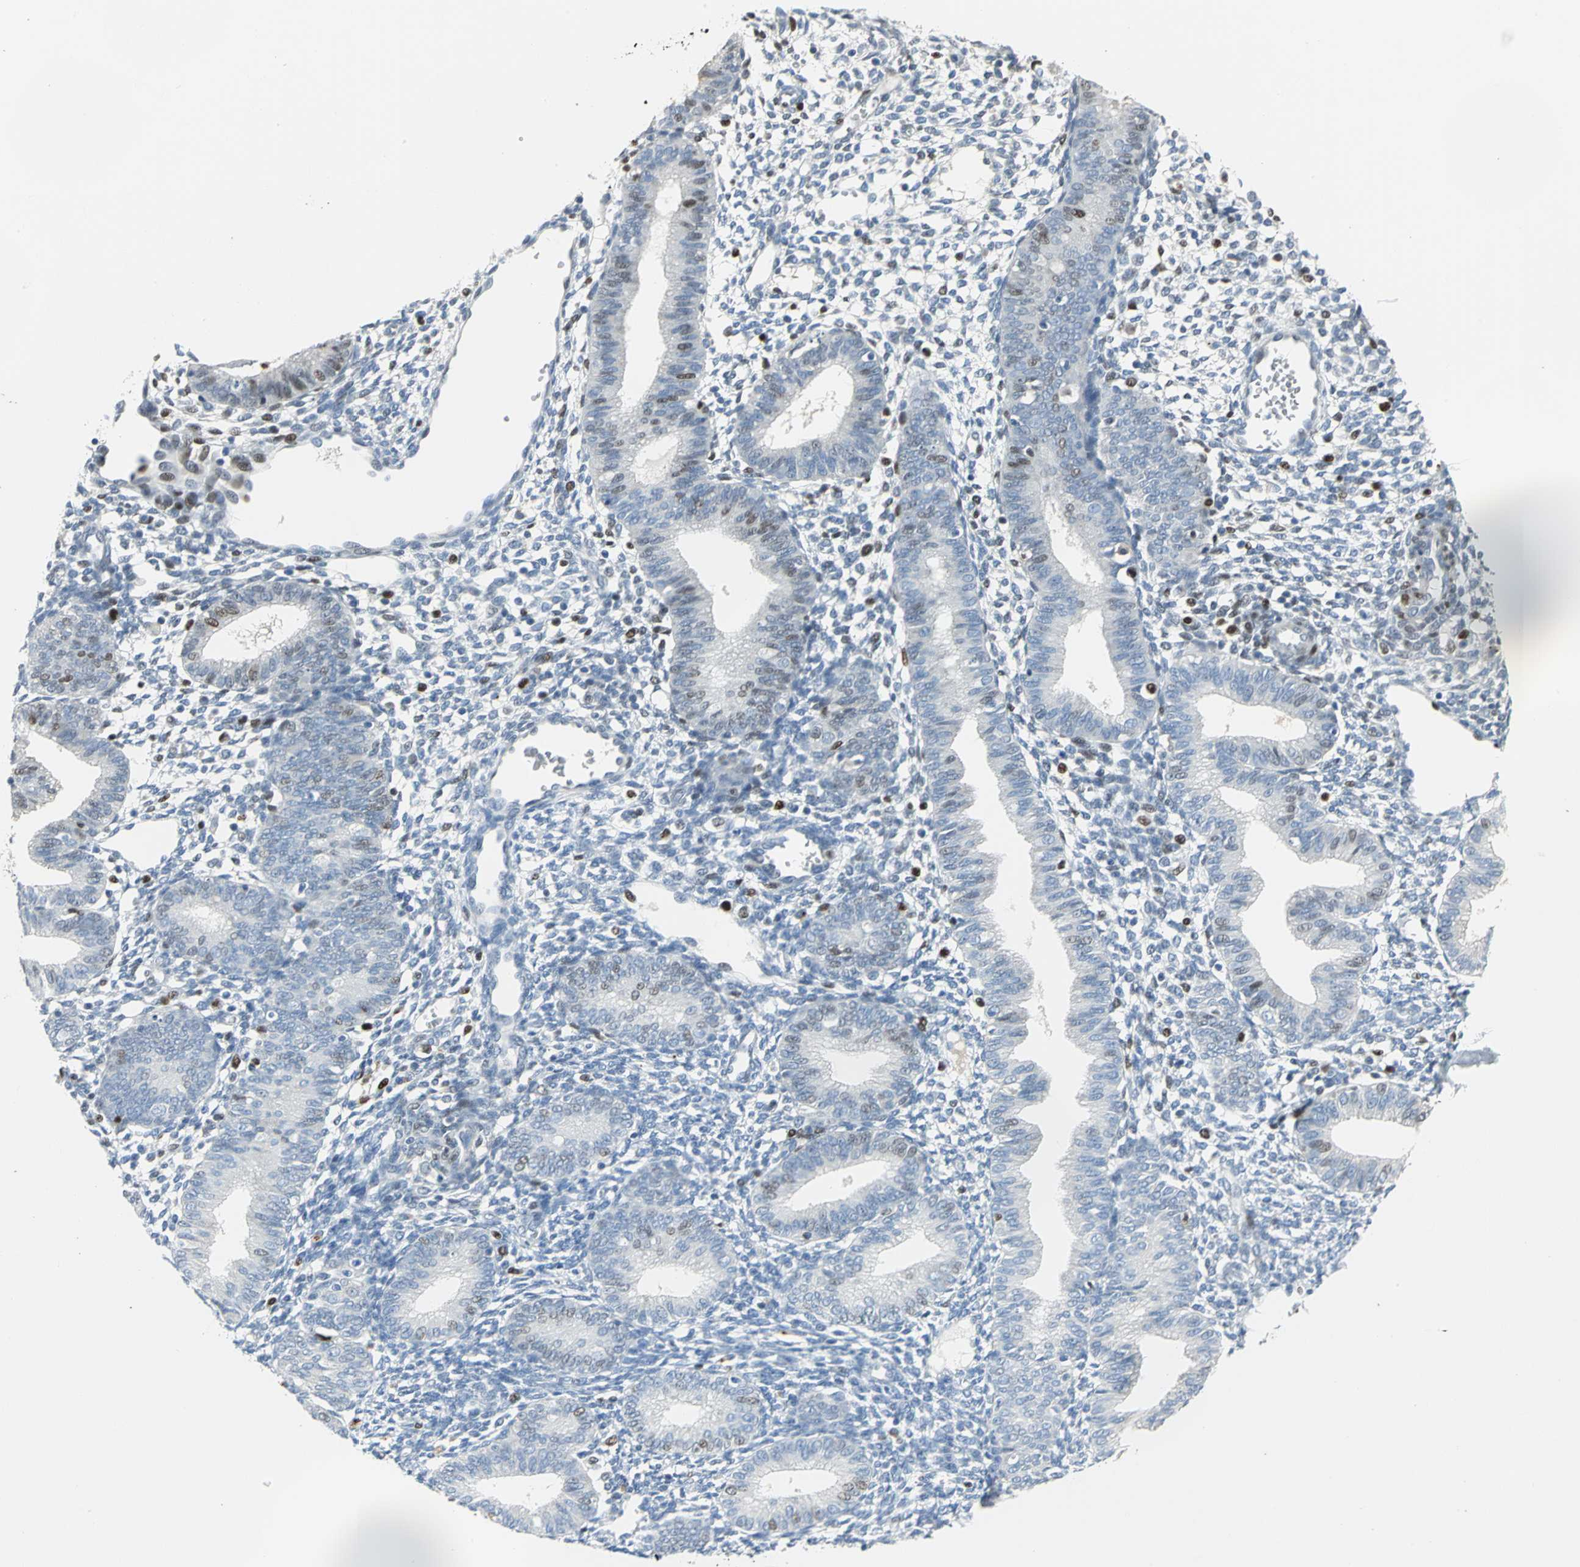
{"staining": {"intensity": "moderate", "quantity": "<25%", "location": "nuclear"}, "tissue": "endometrium", "cell_type": "Cells in endometrial stroma", "image_type": "normal", "snomed": [{"axis": "morphology", "description": "Normal tissue, NOS"}, {"axis": "topography", "description": "Endometrium"}], "caption": "Brown immunohistochemical staining in normal endometrium exhibits moderate nuclear expression in approximately <25% of cells in endometrial stroma.", "gene": "MCM3", "patient": {"sex": "female", "age": 61}}